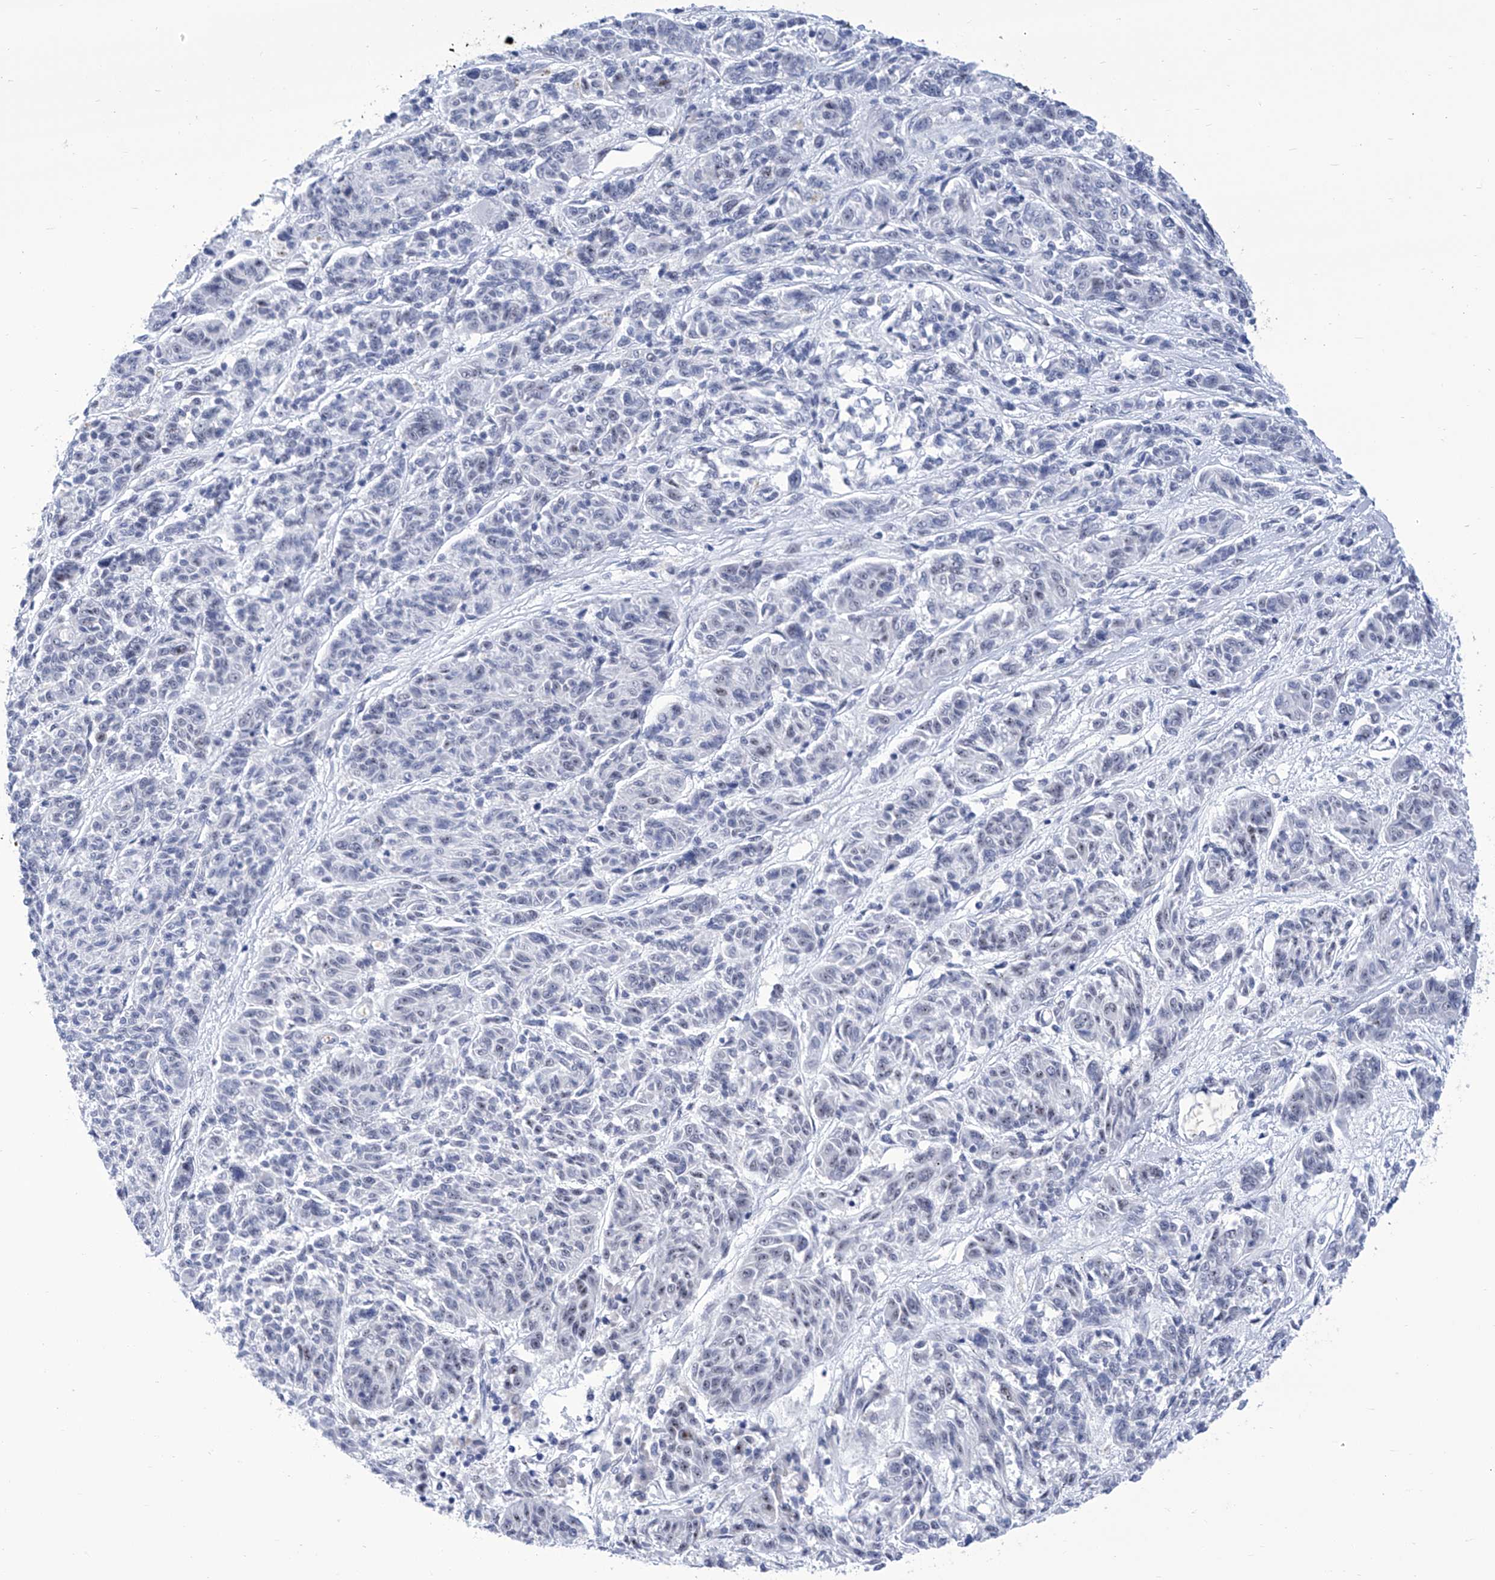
{"staining": {"intensity": "negative", "quantity": "none", "location": "none"}, "tissue": "melanoma", "cell_type": "Tumor cells", "image_type": "cancer", "snomed": [{"axis": "morphology", "description": "Malignant melanoma, NOS"}, {"axis": "topography", "description": "Skin"}], "caption": "The histopathology image exhibits no staining of tumor cells in malignant melanoma. Brightfield microscopy of immunohistochemistry (IHC) stained with DAB (3,3'-diaminobenzidine) (brown) and hematoxylin (blue), captured at high magnification.", "gene": "SART1", "patient": {"sex": "male", "age": 53}}